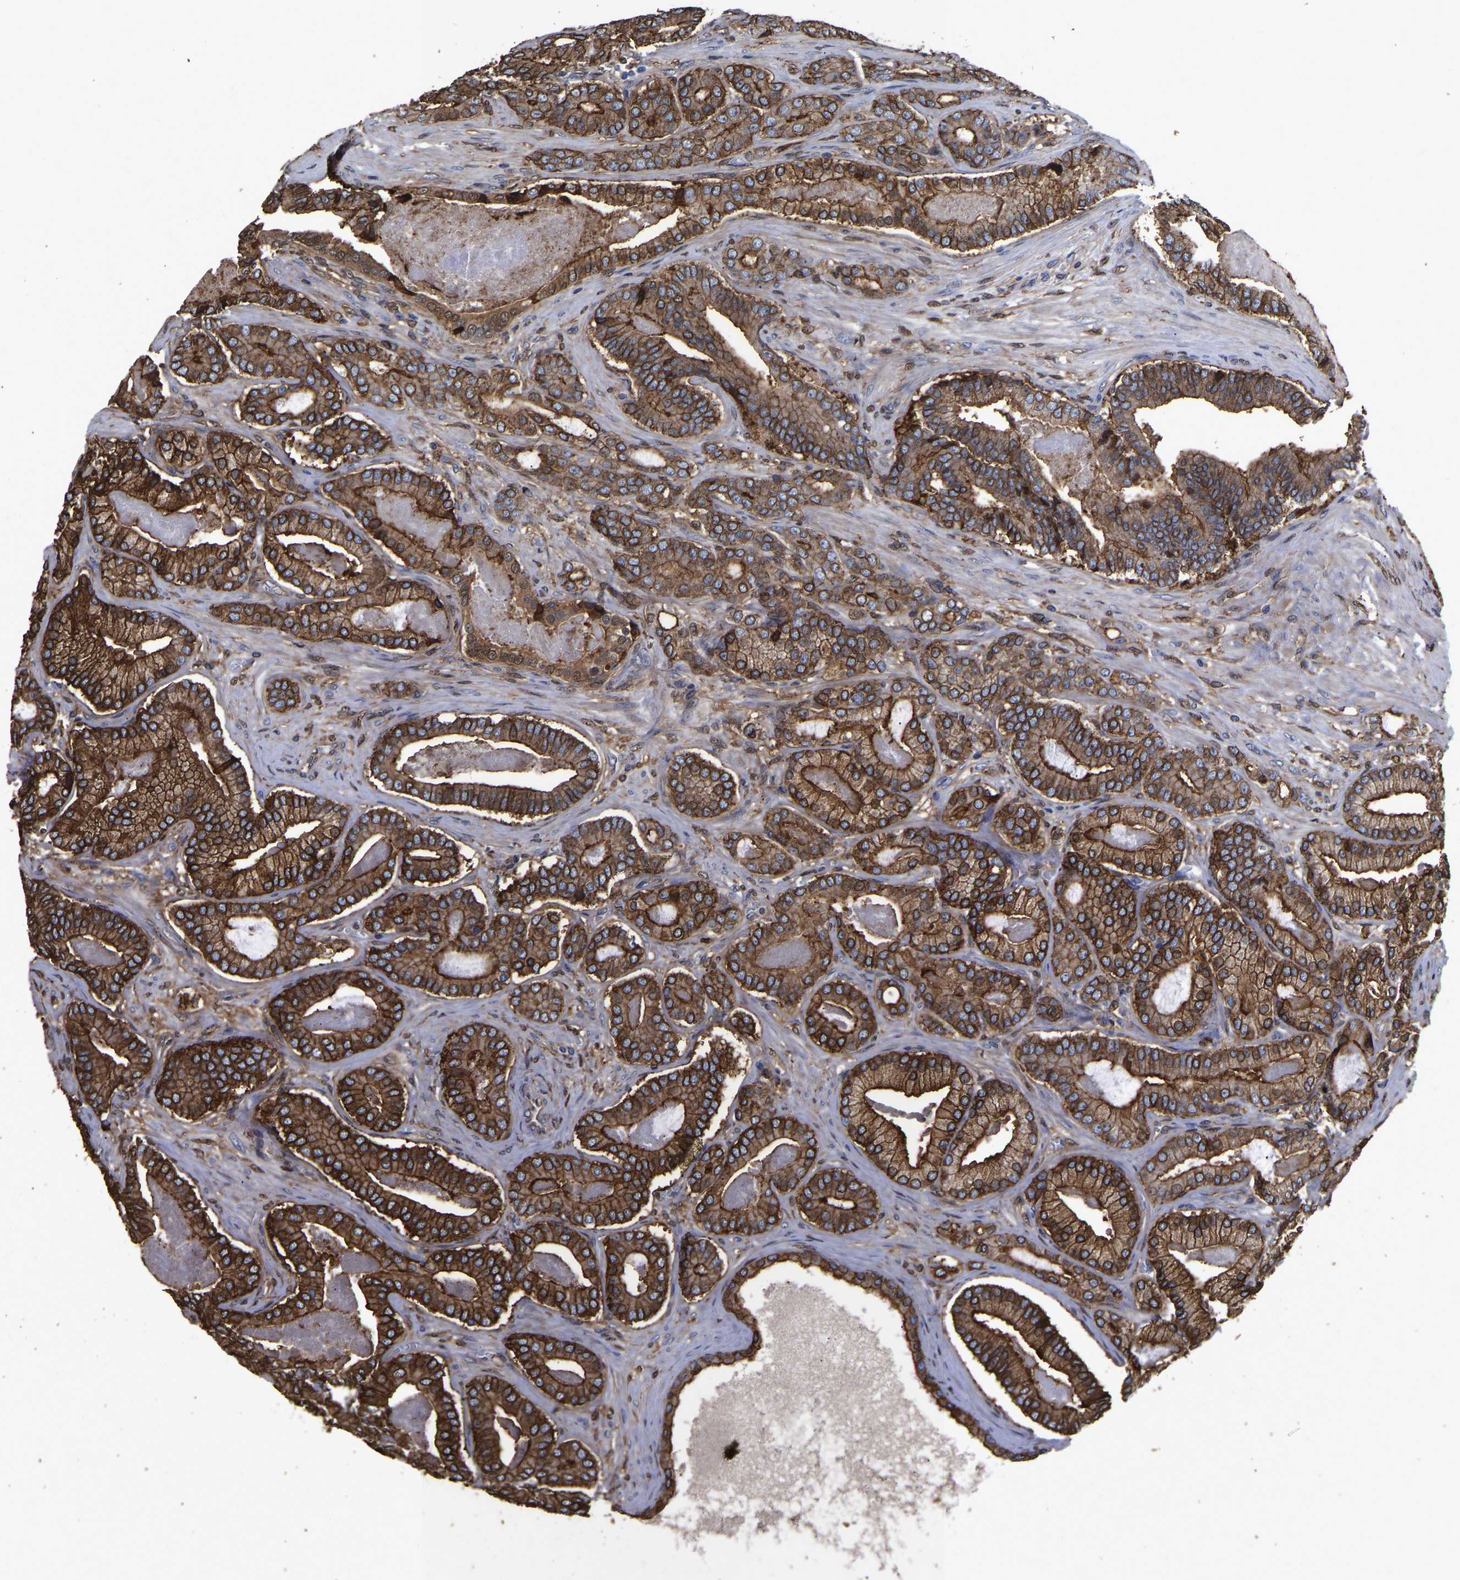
{"staining": {"intensity": "strong", "quantity": ">75%", "location": "cytoplasmic/membranous,nuclear"}, "tissue": "prostate cancer", "cell_type": "Tumor cells", "image_type": "cancer", "snomed": [{"axis": "morphology", "description": "Adenocarcinoma, High grade"}, {"axis": "topography", "description": "Prostate"}], "caption": "Strong cytoplasmic/membranous and nuclear expression for a protein is present in approximately >75% of tumor cells of prostate high-grade adenocarcinoma using immunohistochemistry (IHC).", "gene": "LIF", "patient": {"sex": "male", "age": 60}}